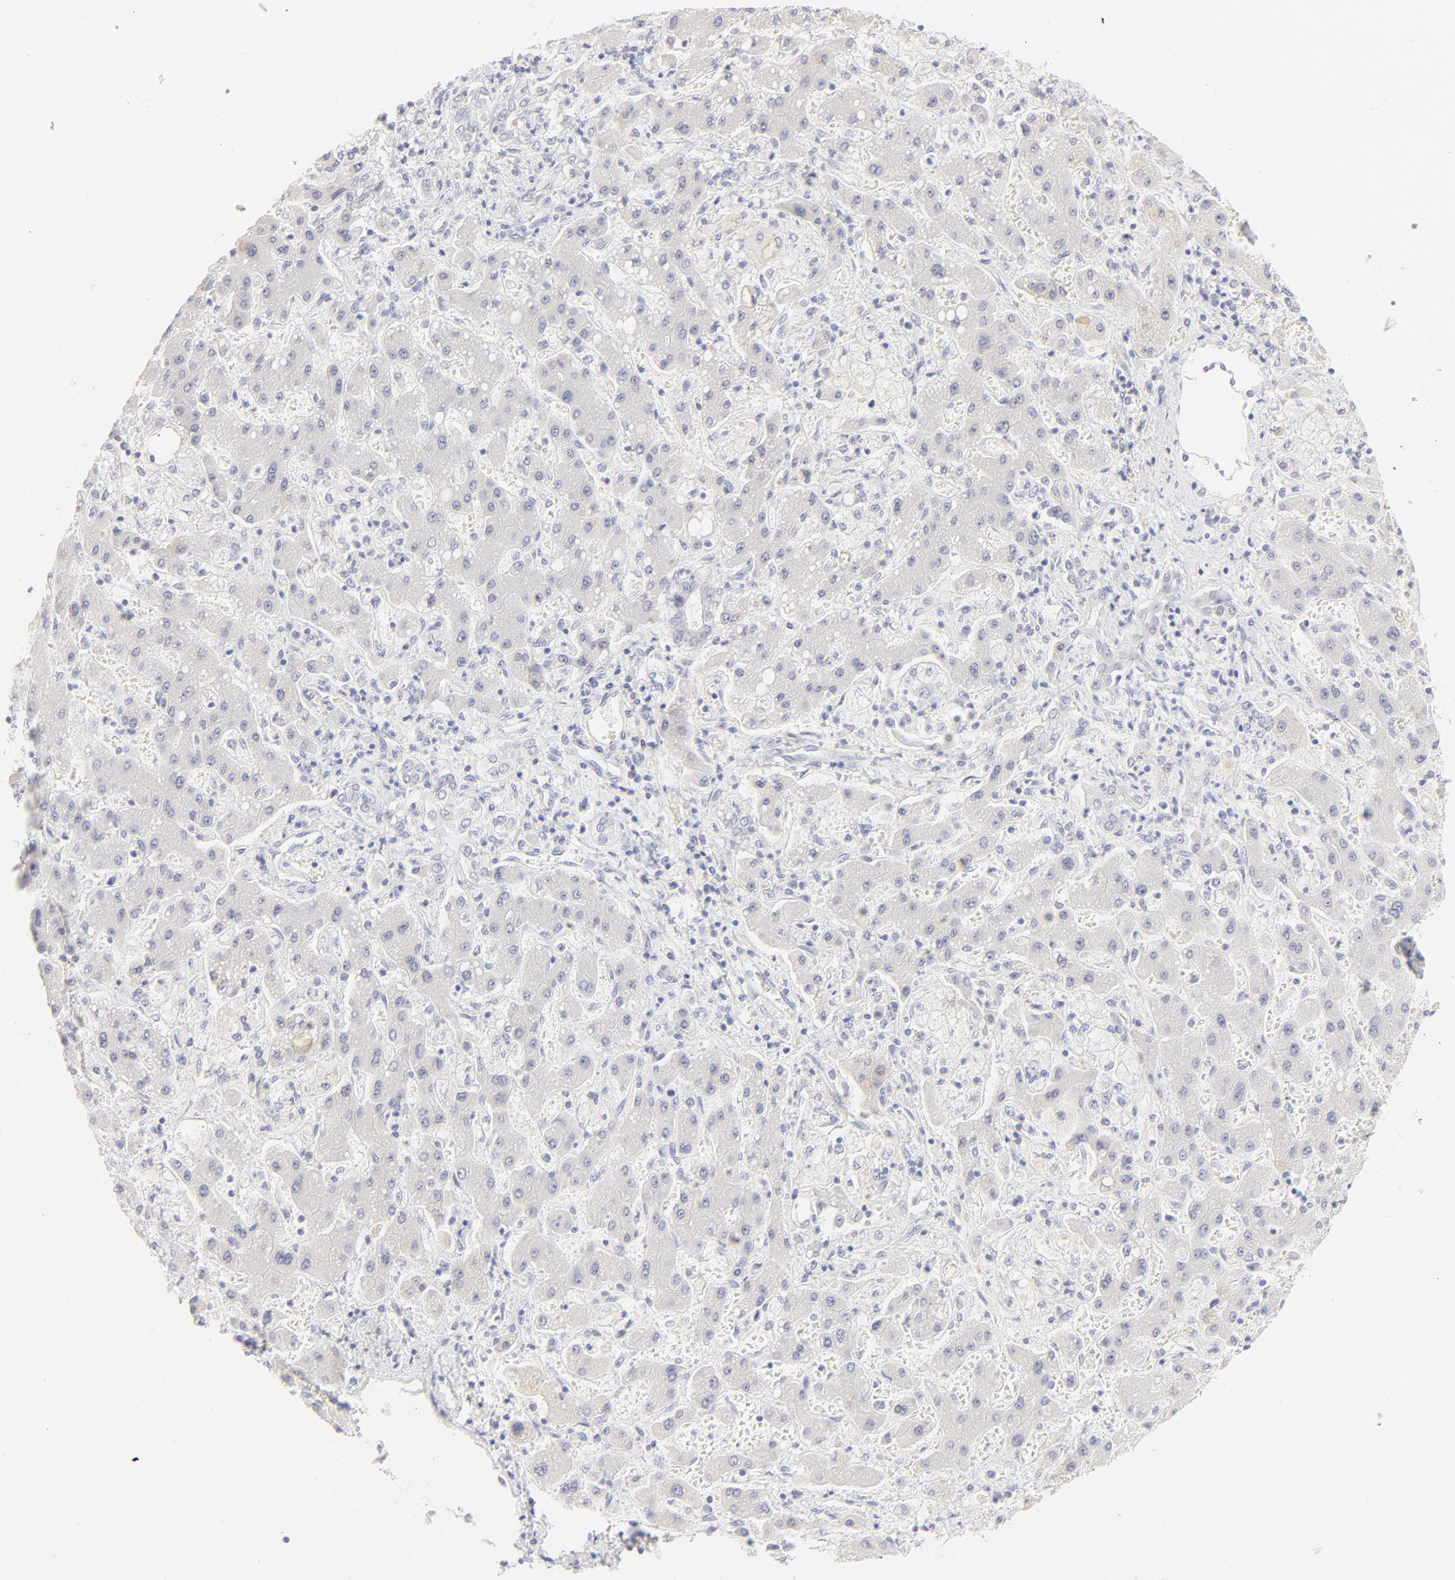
{"staining": {"intensity": "negative", "quantity": "none", "location": "none"}, "tissue": "liver cancer", "cell_type": "Tumor cells", "image_type": "cancer", "snomed": [{"axis": "morphology", "description": "Cholangiocarcinoma"}, {"axis": "topography", "description": "Liver"}], "caption": "Image shows no significant protein expression in tumor cells of liver cancer. (Brightfield microscopy of DAB (3,3'-diaminobenzidine) IHC at high magnification).", "gene": "ELF3", "patient": {"sex": "male", "age": 50}}